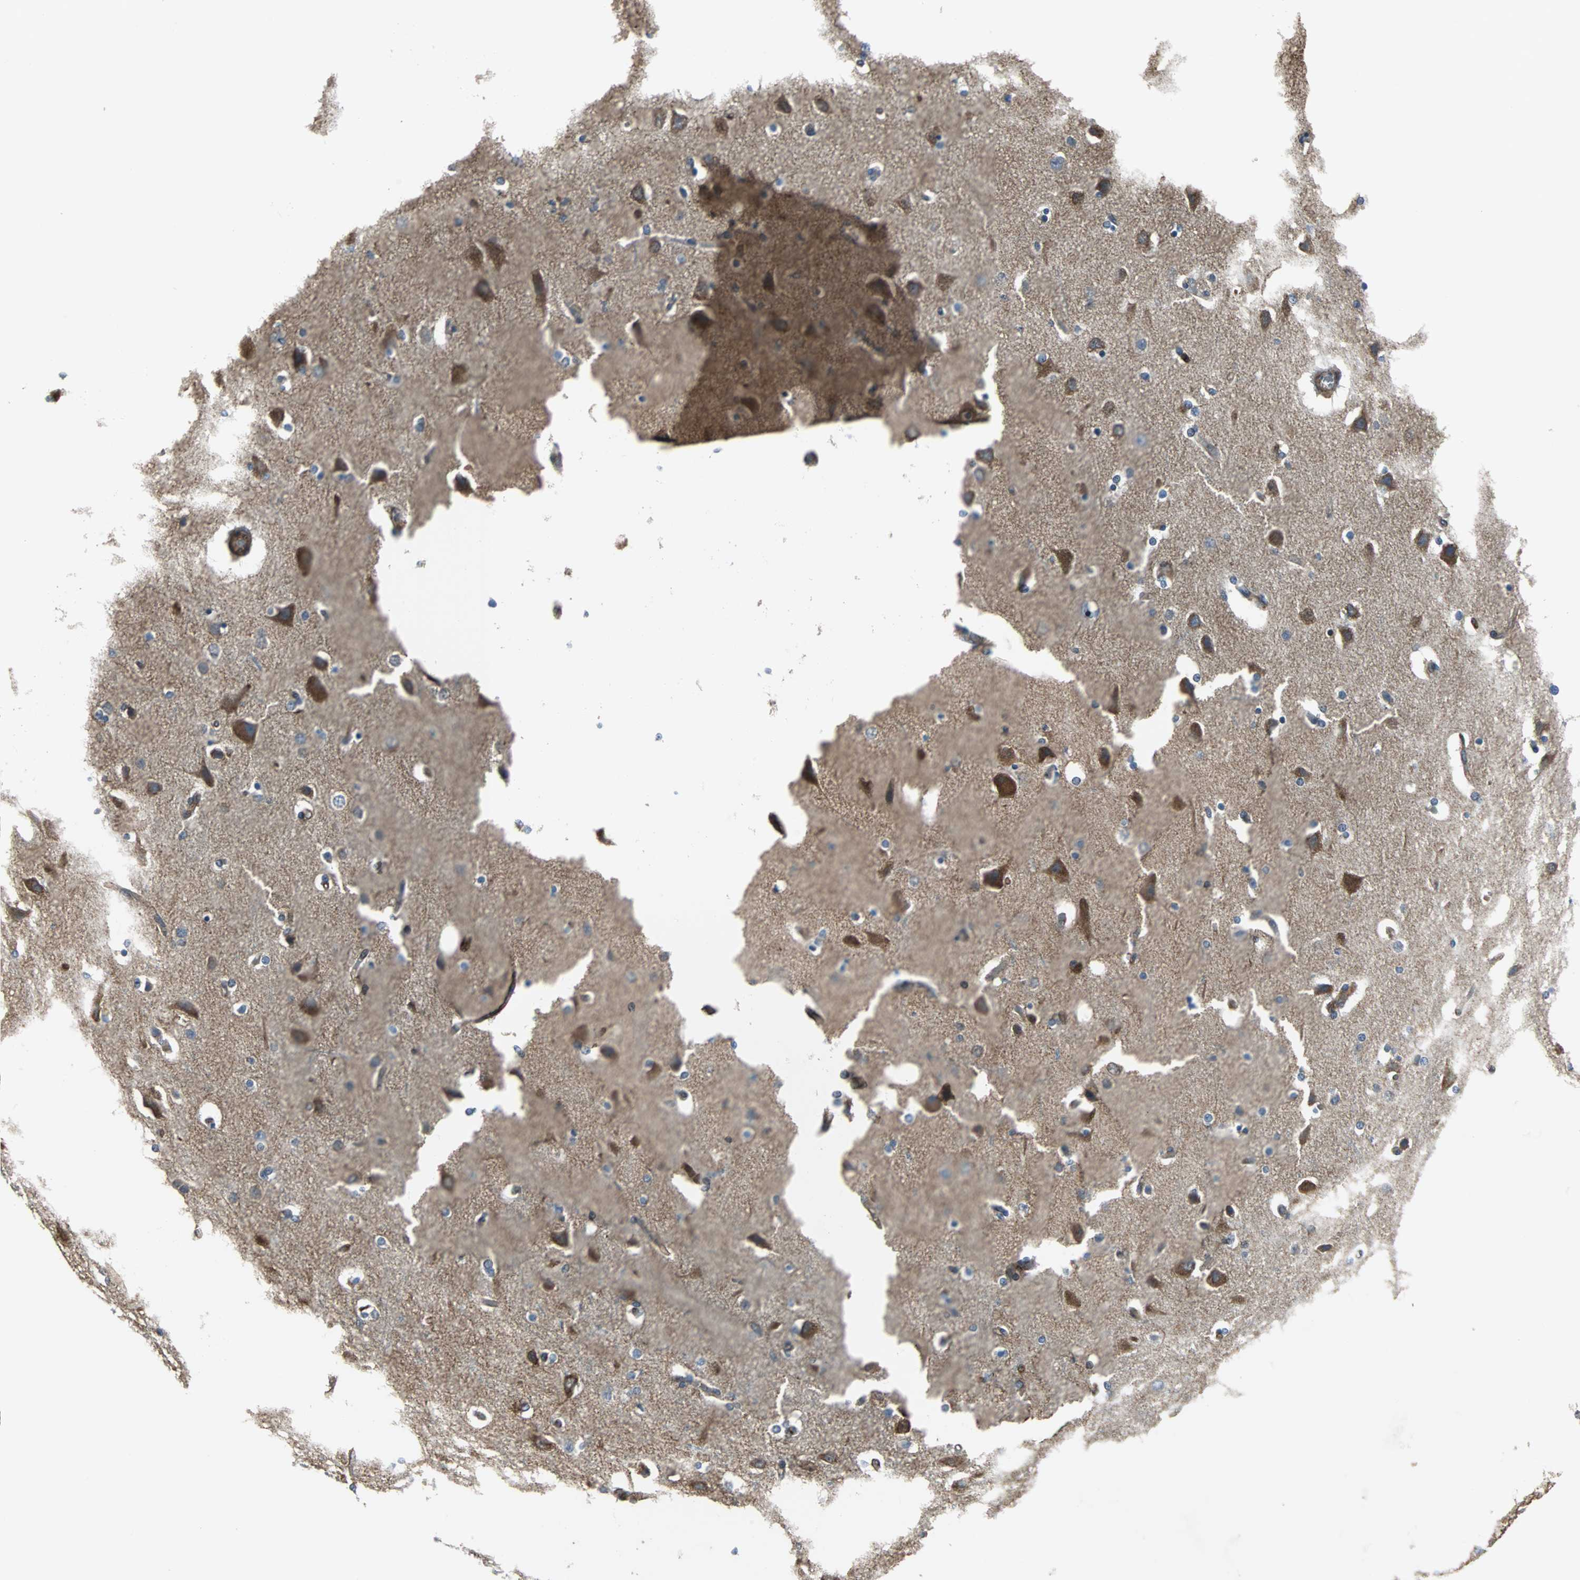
{"staining": {"intensity": "moderate", "quantity": ">75%", "location": "cytoplasmic/membranous"}, "tissue": "cerebral cortex", "cell_type": "Endothelial cells", "image_type": "normal", "snomed": [{"axis": "morphology", "description": "Normal tissue, NOS"}, {"axis": "topography", "description": "Cerebral cortex"}], "caption": "A brown stain labels moderate cytoplasmic/membranous positivity of a protein in endothelial cells of unremarkable cerebral cortex. Using DAB (3,3'-diaminobenzidine) (brown) and hematoxylin (blue) stains, captured at high magnification using brightfield microscopy.", "gene": "ACTN1", "patient": {"sex": "female", "age": 54}}